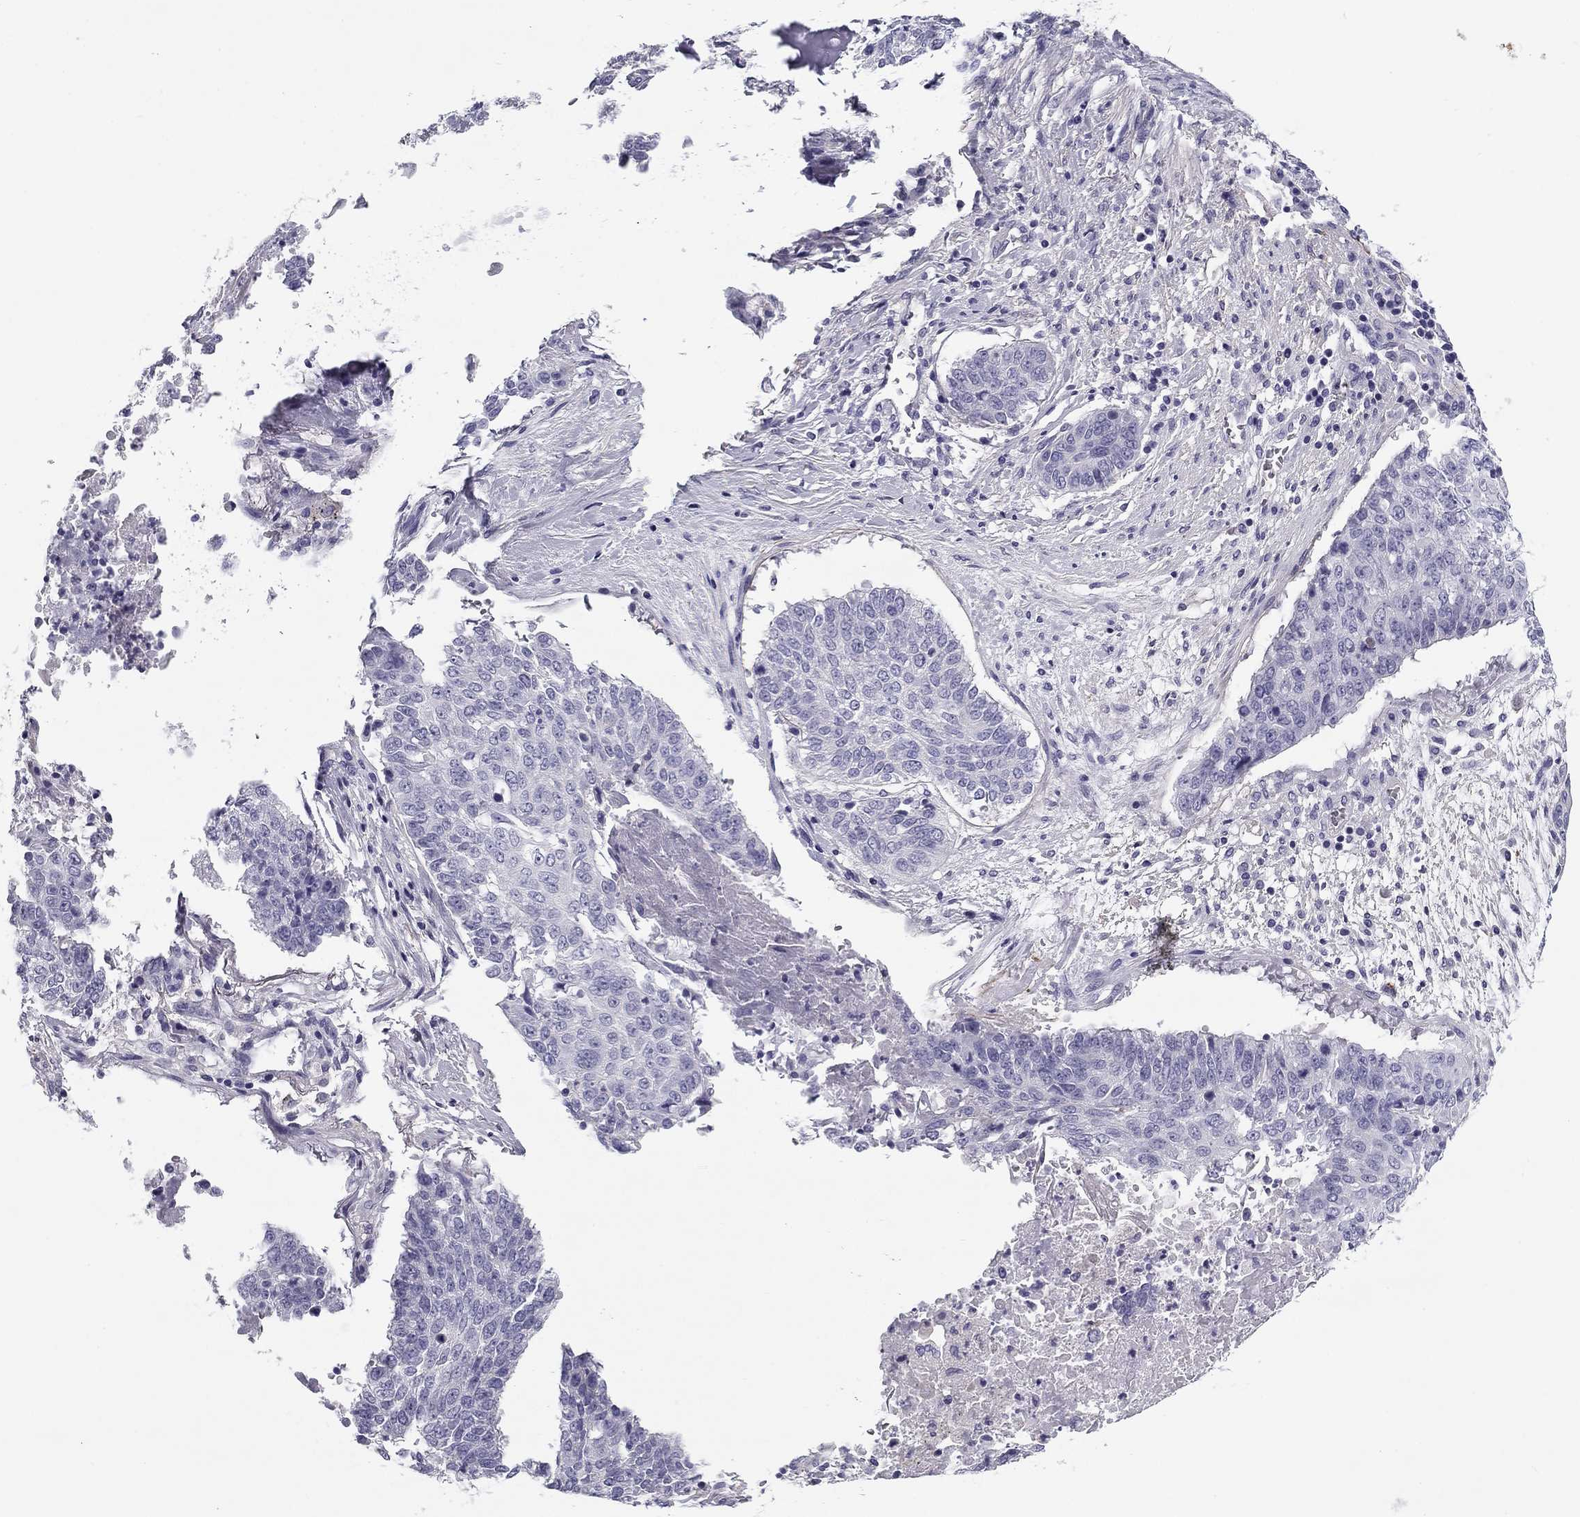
{"staining": {"intensity": "negative", "quantity": "none", "location": "none"}, "tissue": "lung cancer", "cell_type": "Tumor cells", "image_type": "cancer", "snomed": [{"axis": "morphology", "description": "Squamous cell carcinoma, NOS"}, {"axis": "topography", "description": "Lung"}], "caption": "Immunohistochemistry (IHC) photomicrograph of squamous cell carcinoma (lung) stained for a protein (brown), which demonstrates no positivity in tumor cells. Brightfield microscopy of immunohistochemistry stained with DAB (brown) and hematoxylin (blue), captured at high magnification.", "gene": "FLNC", "patient": {"sex": "male", "age": 64}}